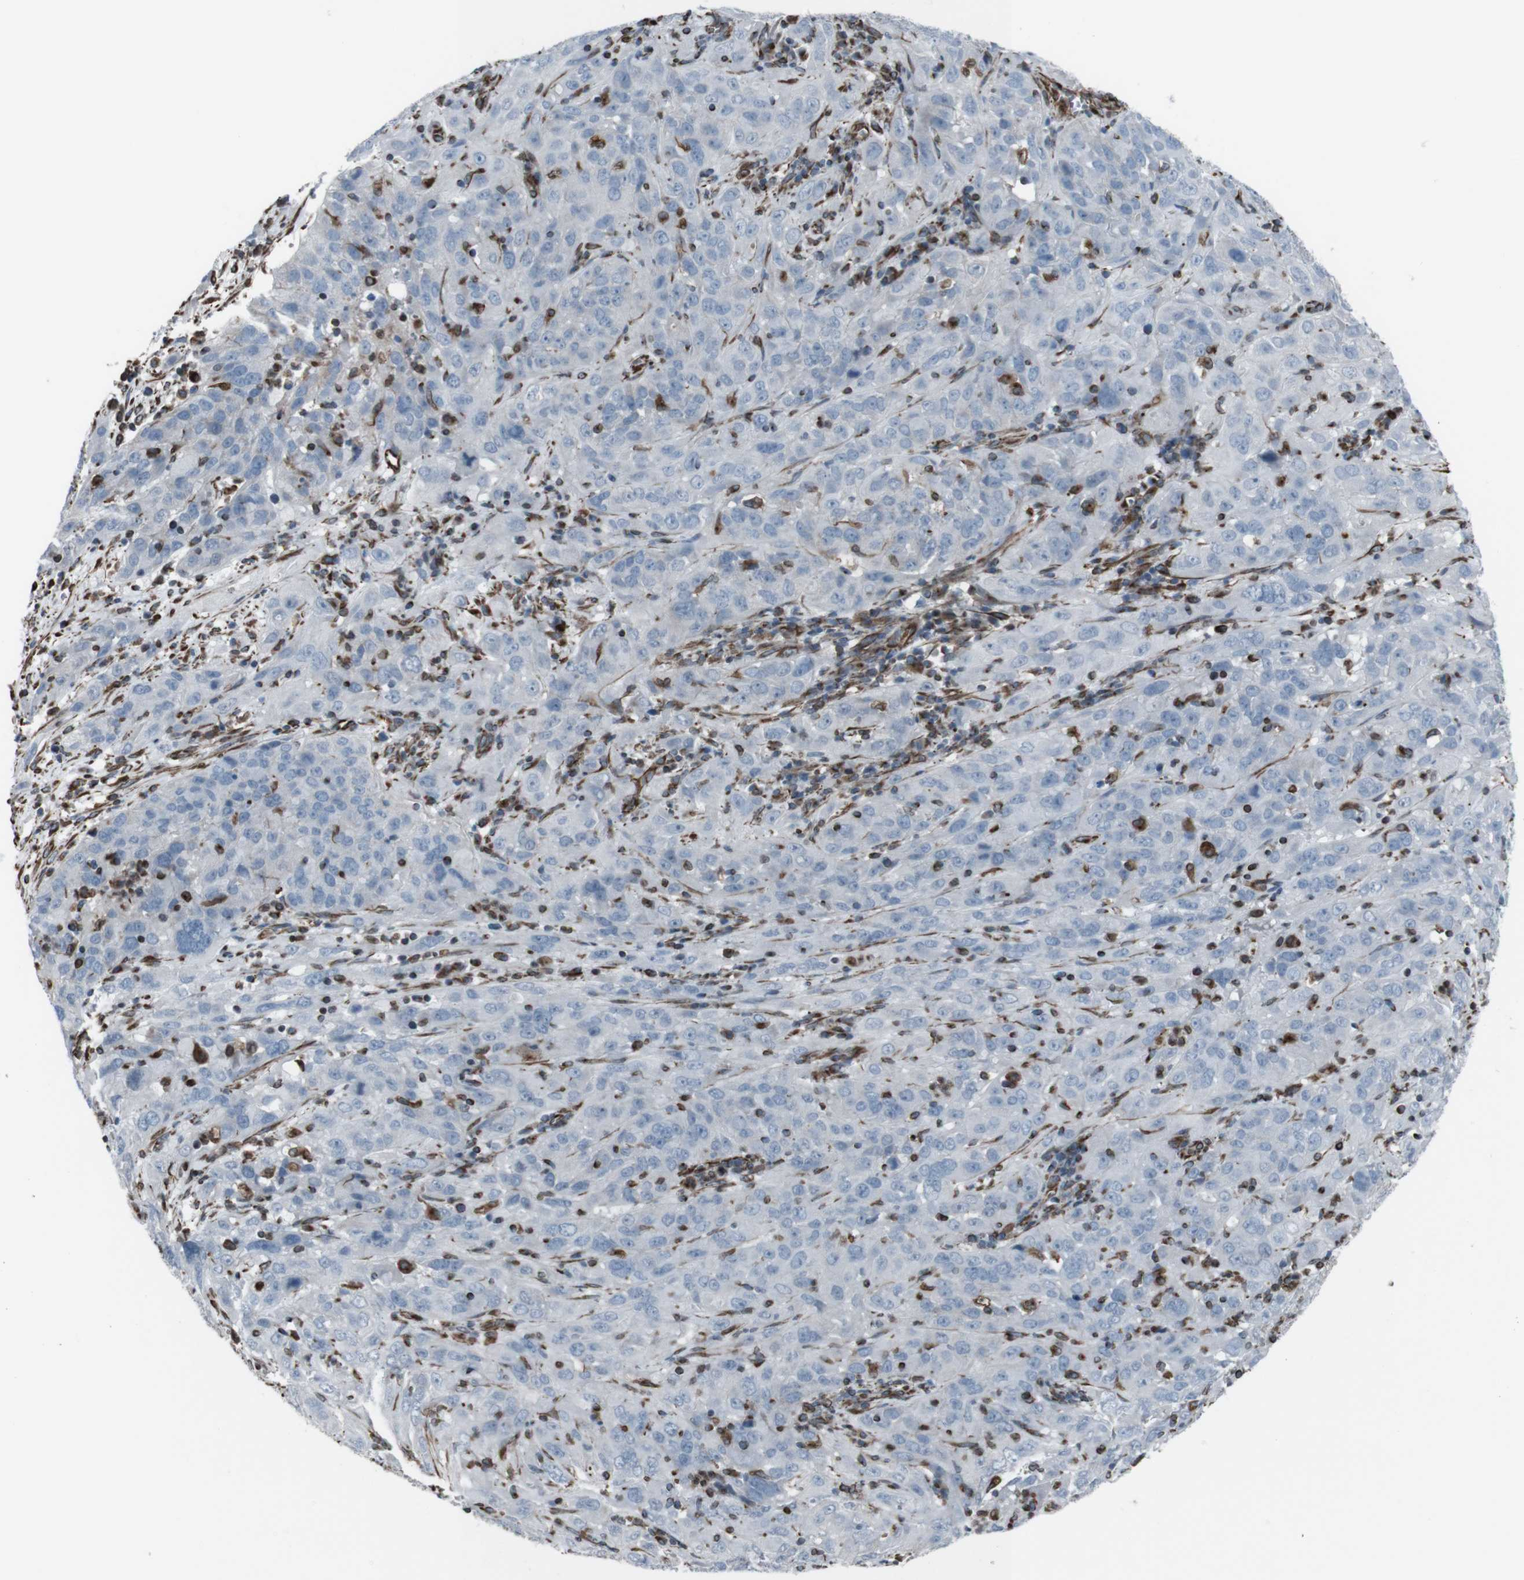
{"staining": {"intensity": "negative", "quantity": "none", "location": "none"}, "tissue": "cervical cancer", "cell_type": "Tumor cells", "image_type": "cancer", "snomed": [{"axis": "morphology", "description": "Squamous cell carcinoma, NOS"}, {"axis": "topography", "description": "Cervix"}], "caption": "A photomicrograph of human cervical squamous cell carcinoma is negative for staining in tumor cells.", "gene": "TMEM141", "patient": {"sex": "female", "age": 32}}